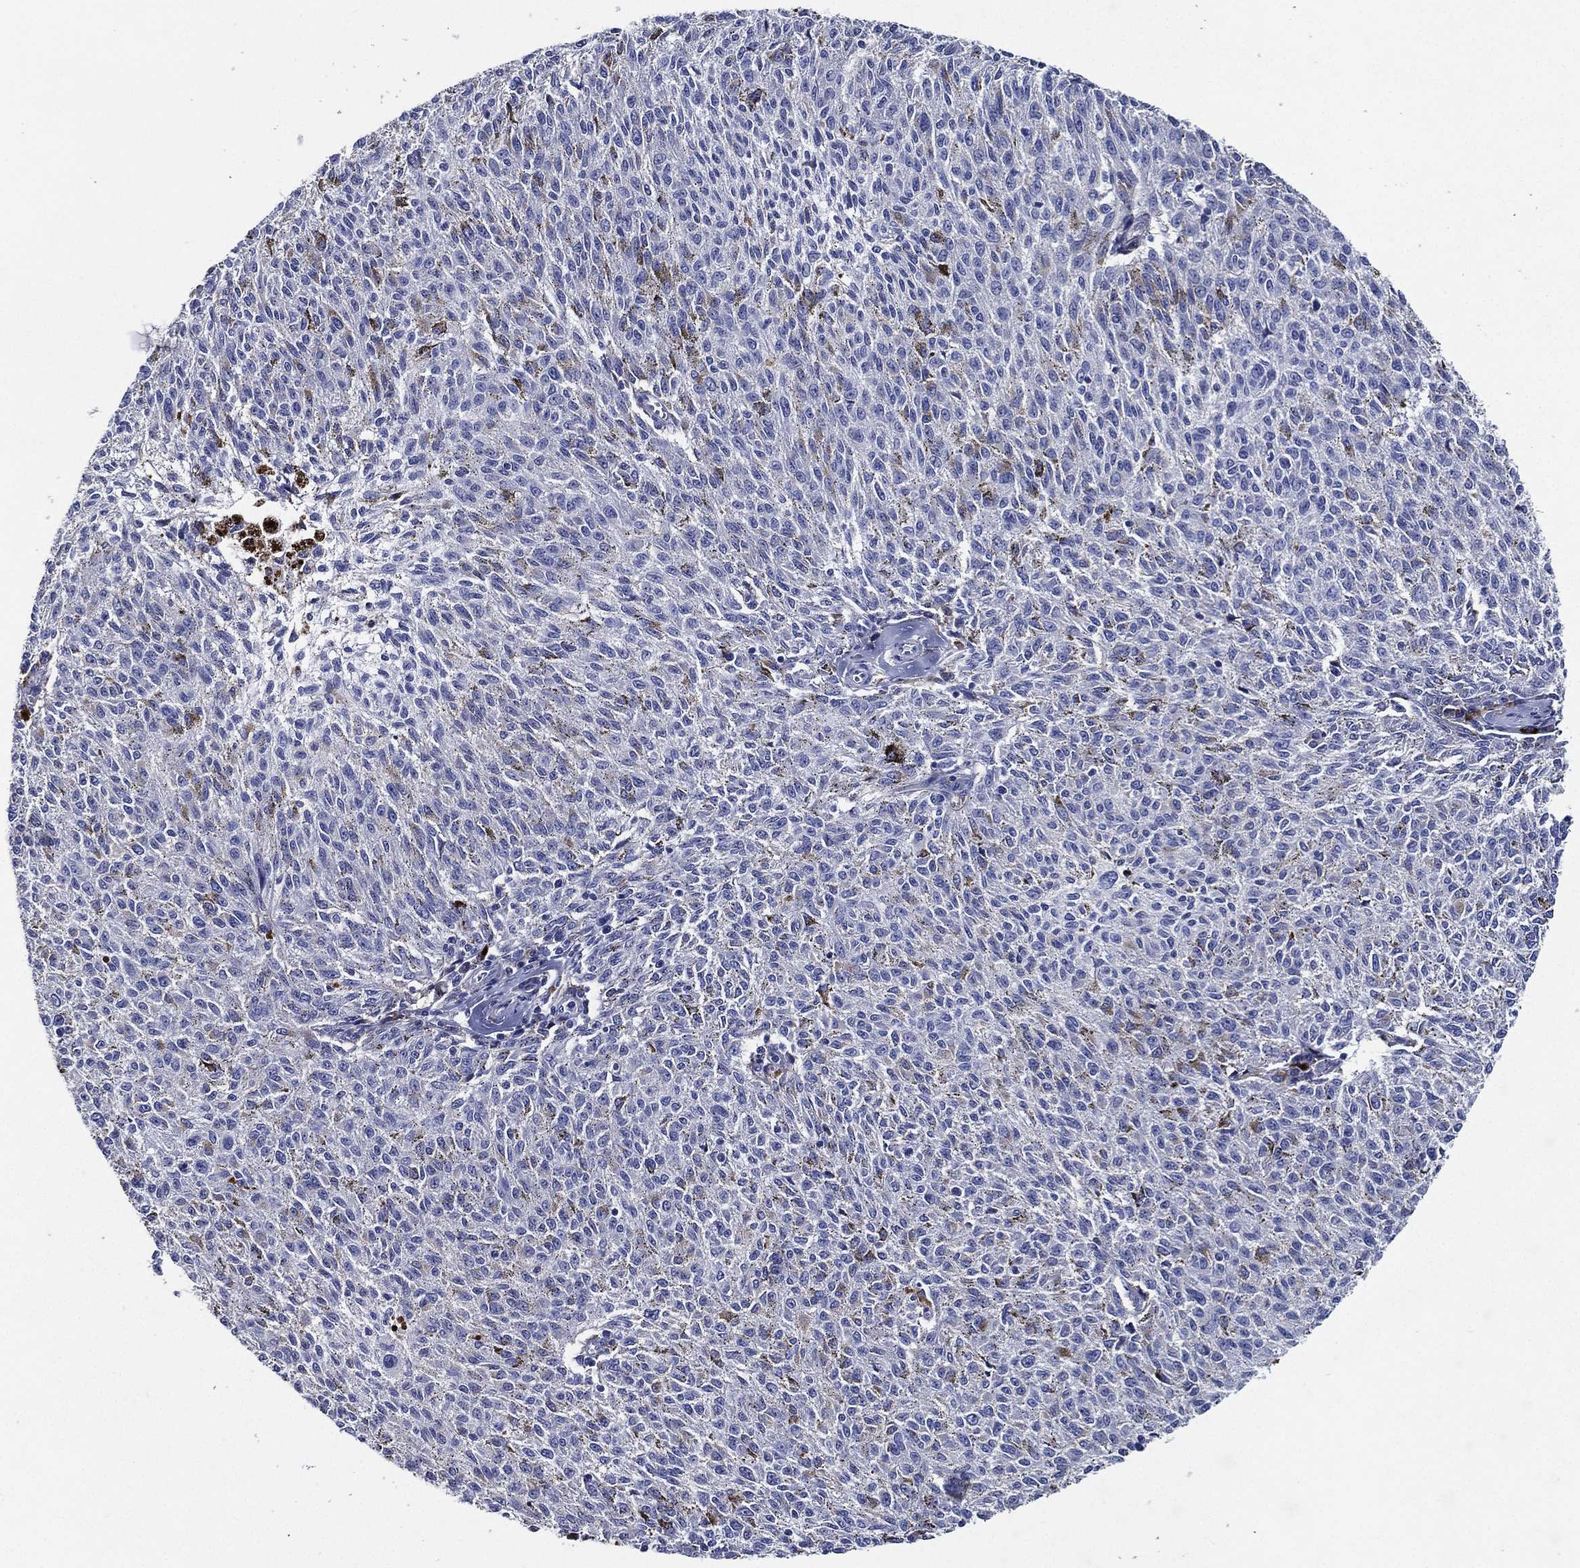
{"staining": {"intensity": "negative", "quantity": "none", "location": "none"}, "tissue": "melanoma", "cell_type": "Tumor cells", "image_type": "cancer", "snomed": [{"axis": "morphology", "description": "Malignant melanoma, NOS"}, {"axis": "topography", "description": "Skin"}], "caption": "This is a micrograph of immunohistochemistry (IHC) staining of malignant melanoma, which shows no positivity in tumor cells.", "gene": "TMPRSS11D", "patient": {"sex": "female", "age": 72}}